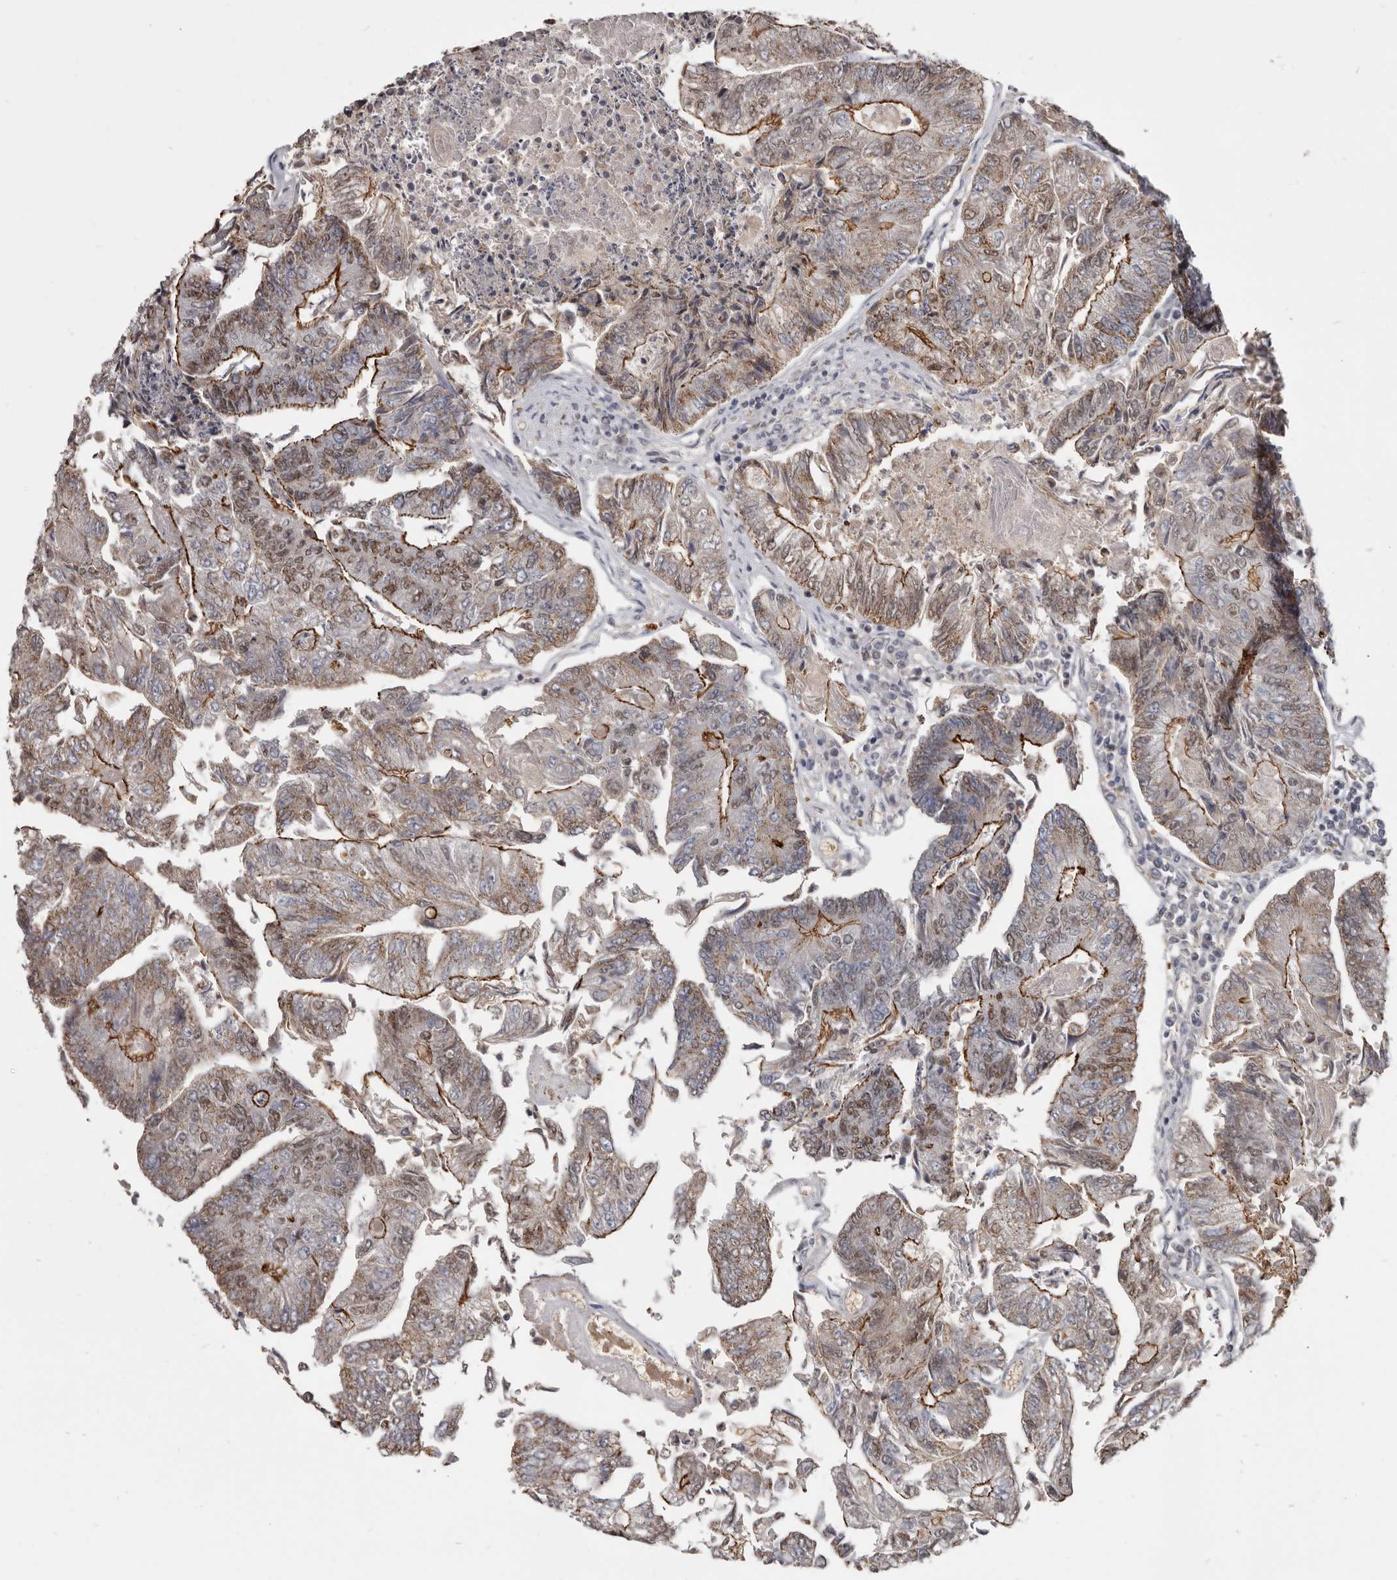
{"staining": {"intensity": "moderate", "quantity": "25%-75%", "location": "cytoplasmic/membranous,nuclear"}, "tissue": "colorectal cancer", "cell_type": "Tumor cells", "image_type": "cancer", "snomed": [{"axis": "morphology", "description": "Adenocarcinoma, NOS"}, {"axis": "topography", "description": "Colon"}], "caption": "Colorectal cancer stained with DAB immunohistochemistry shows medium levels of moderate cytoplasmic/membranous and nuclear expression in about 25%-75% of tumor cells. (IHC, brightfield microscopy, high magnification).", "gene": "CGN", "patient": {"sex": "female", "age": 67}}